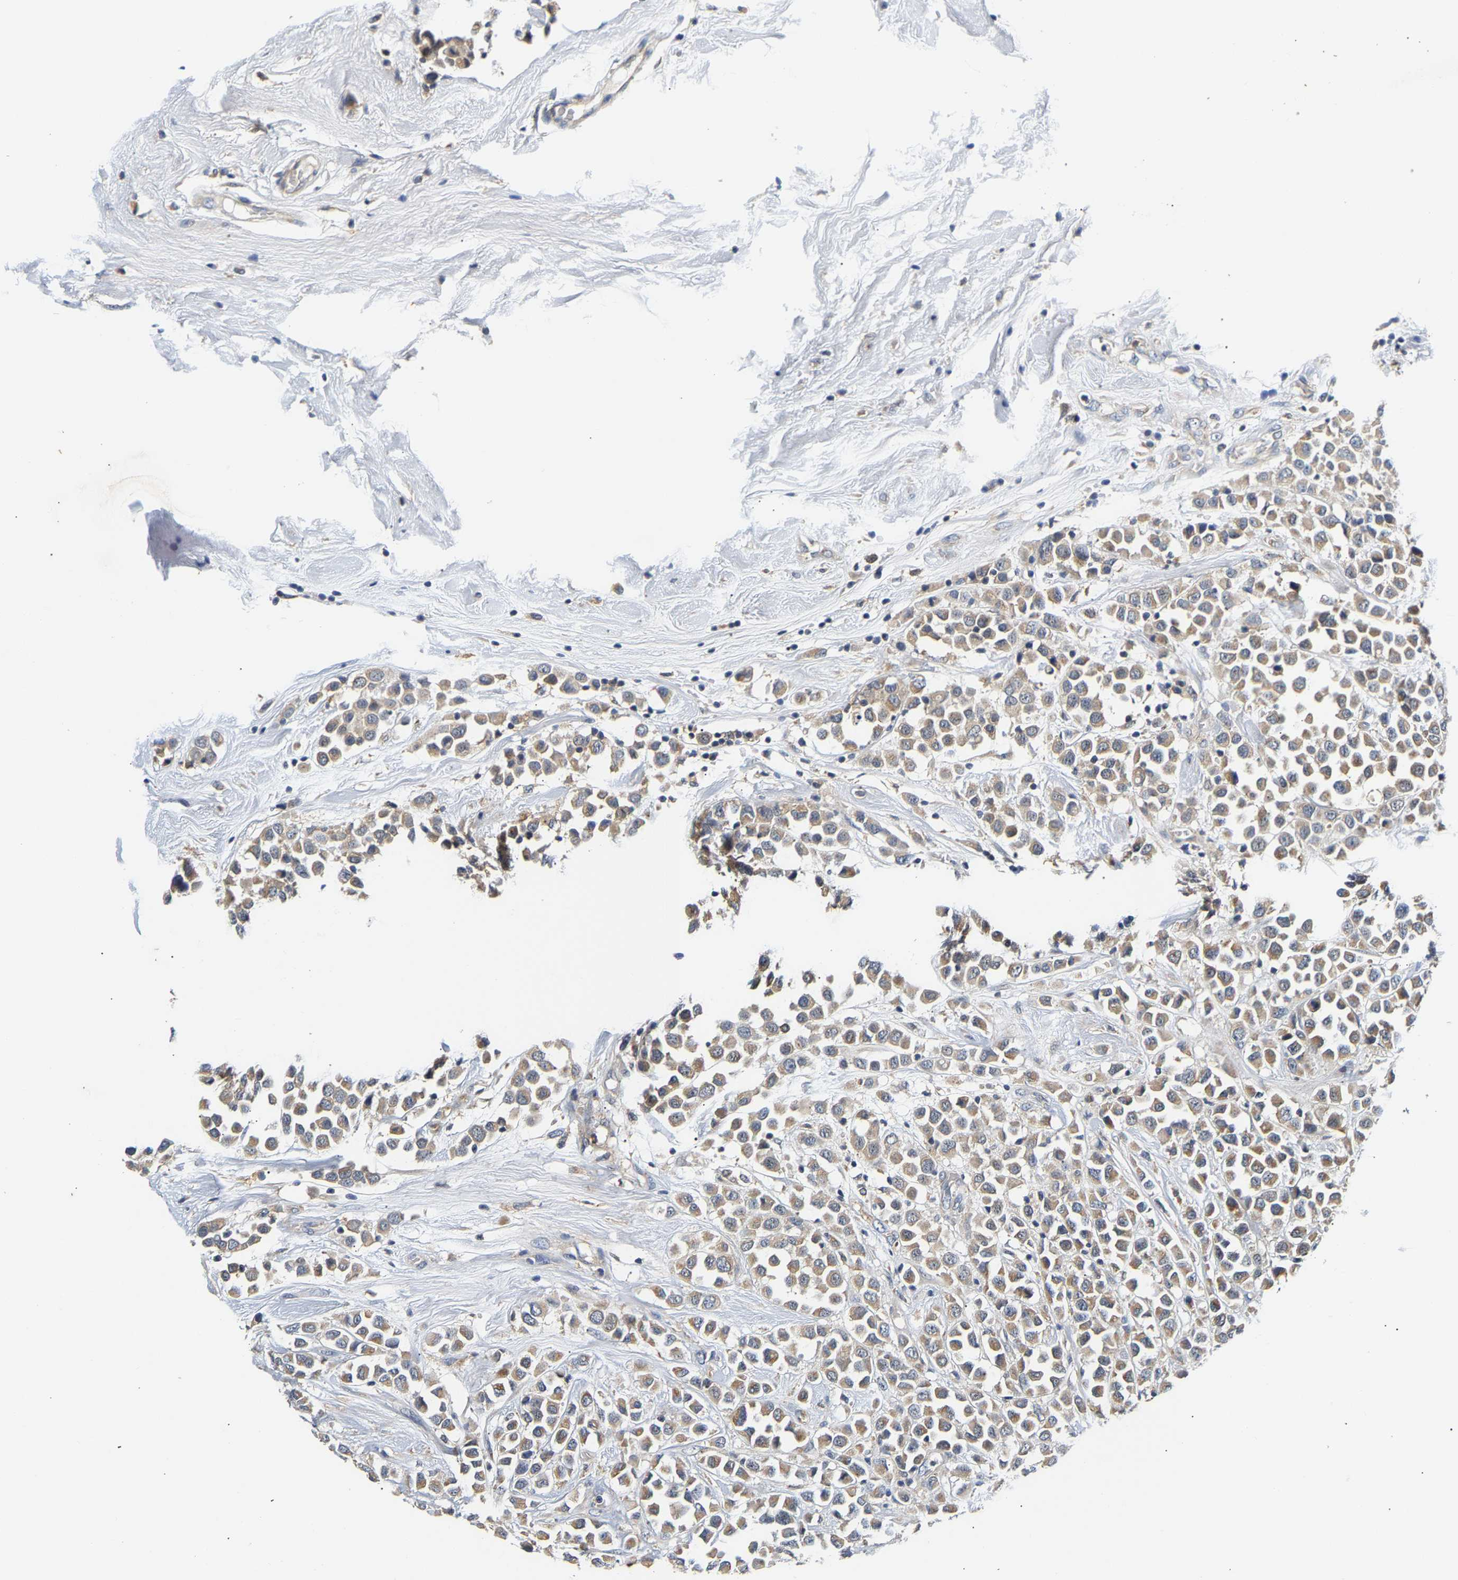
{"staining": {"intensity": "moderate", "quantity": ">75%", "location": "cytoplasmic/membranous"}, "tissue": "breast cancer", "cell_type": "Tumor cells", "image_type": "cancer", "snomed": [{"axis": "morphology", "description": "Duct carcinoma"}, {"axis": "topography", "description": "Breast"}], "caption": "DAB immunohistochemical staining of intraductal carcinoma (breast) demonstrates moderate cytoplasmic/membranous protein expression in approximately >75% of tumor cells.", "gene": "PPID", "patient": {"sex": "female", "age": 61}}